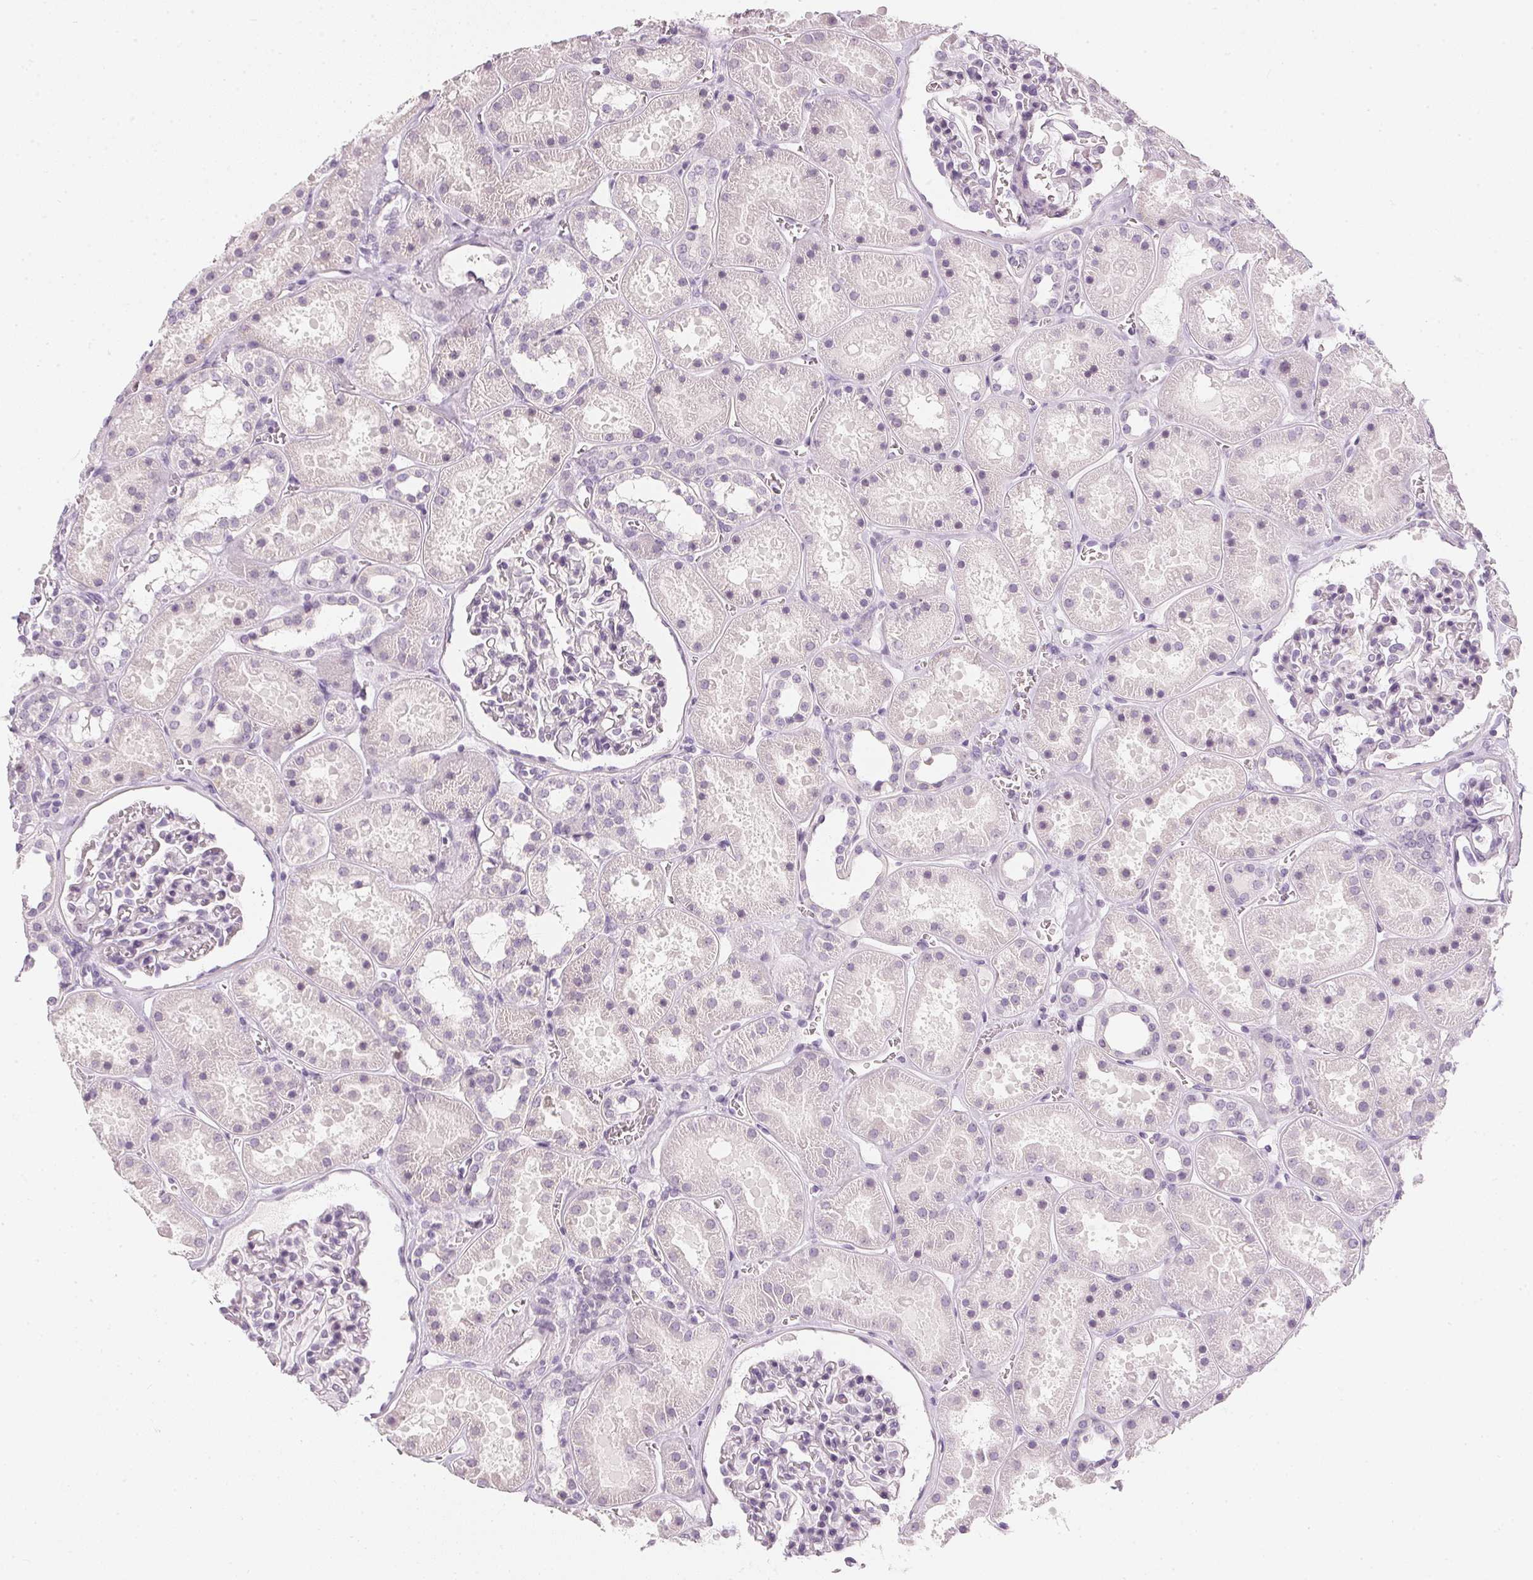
{"staining": {"intensity": "negative", "quantity": "none", "location": "none"}, "tissue": "kidney", "cell_type": "Cells in glomeruli", "image_type": "normal", "snomed": [{"axis": "morphology", "description": "Normal tissue, NOS"}, {"axis": "topography", "description": "Kidney"}], "caption": "Cells in glomeruli show no significant protein staining in normal kidney. (Brightfield microscopy of DAB (3,3'-diaminobenzidine) IHC at high magnification).", "gene": "CHST4", "patient": {"sex": "female", "age": 41}}